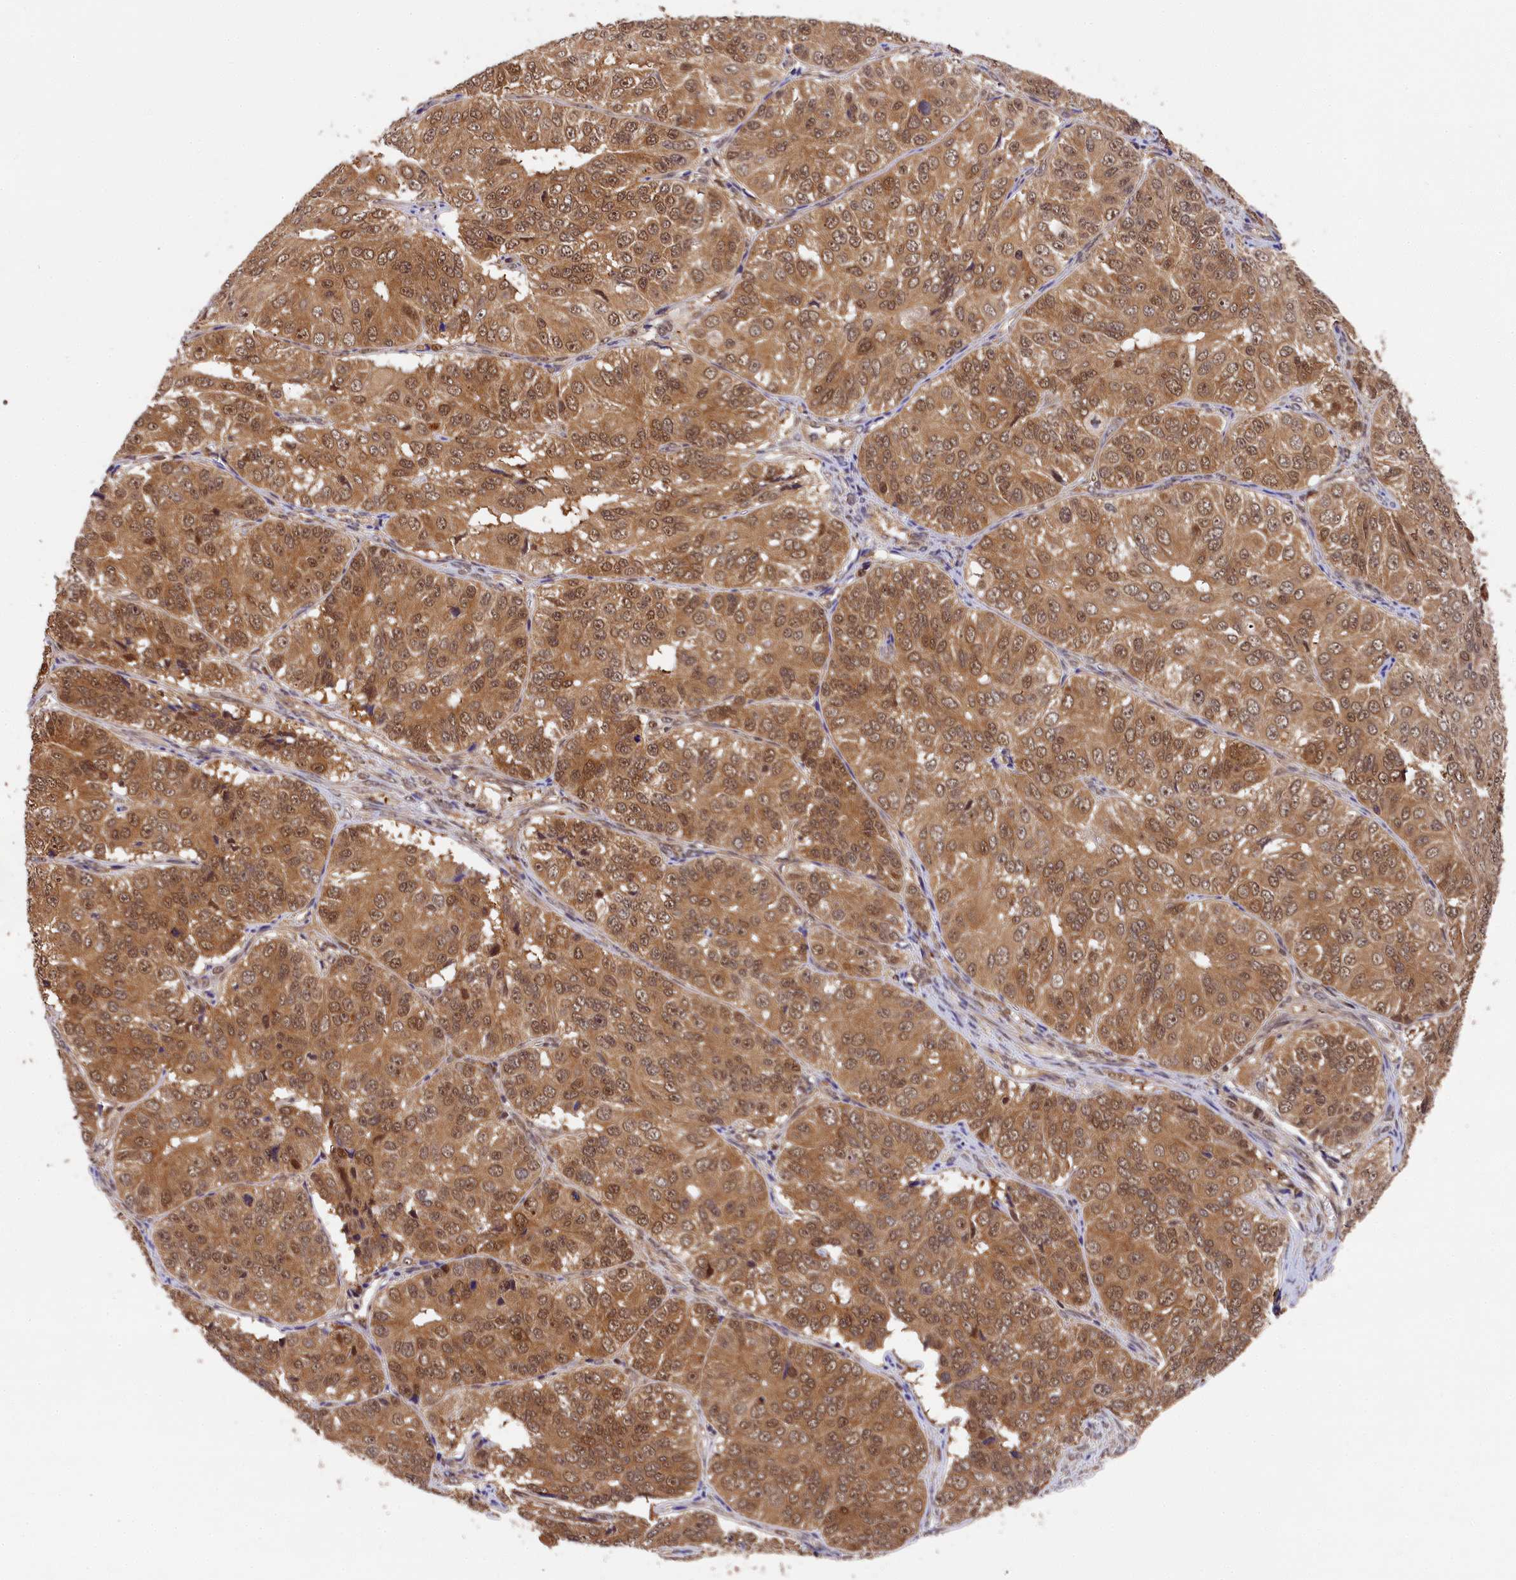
{"staining": {"intensity": "moderate", "quantity": ">75%", "location": "cytoplasmic/membranous,nuclear"}, "tissue": "ovarian cancer", "cell_type": "Tumor cells", "image_type": "cancer", "snomed": [{"axis": "morphology", "description": "Carcinoma, endometroid"}, {"axis": "topography", "description": "Ovary"}], "caption": "Immunohistochemical staining of ovarian cancer exhibits medium levels of moderate cytoplasmic/membranous and nuclear positivity in about >75% of tumor cells. The protein of interest is shown in brown color, while the nuclei are stained blue.", "gene": "EIF6", "patient": {"sex": "female", "age": 51}}